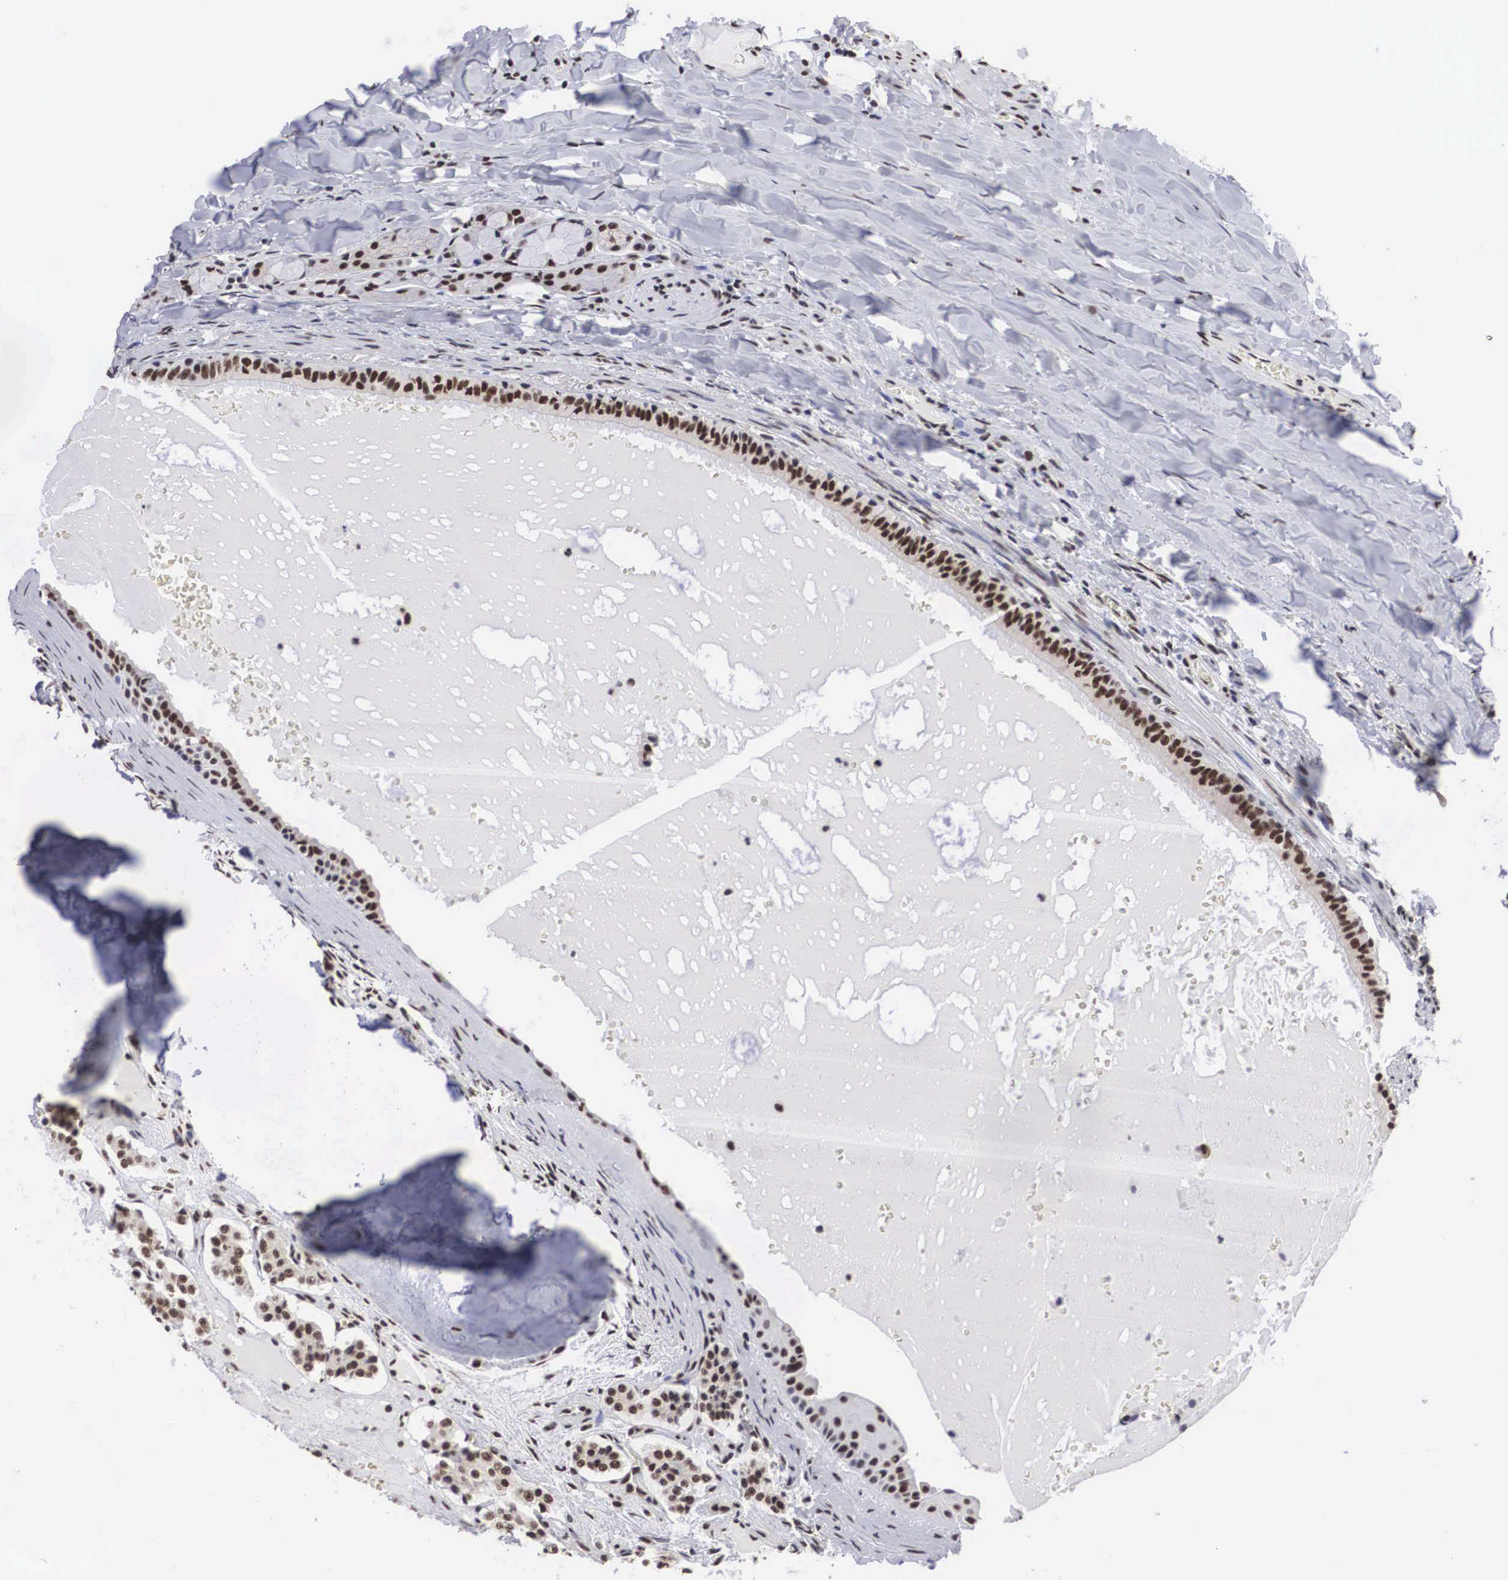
{"staining": {"intensity": "moderate", "quantity": ">75%", "location": "nuclear"}, "tissue": "carcinoid", "cell_type": "Tumor cells", "image_type": "cancer", "snomed": [{"axis": "morphology", "description": "Carcinoid, malignant, NOS"}, {"axis": "topography", "description": "Bronchus"}], "caption": "This photomicrograph demonstrates immunohistochemistry staining of malignant carcinoid, with medium moderate nuclear expression in approximately >75% of tumor cells.", "gene": "ACIN1", "patient": {"sex": "male", "age": 55}}